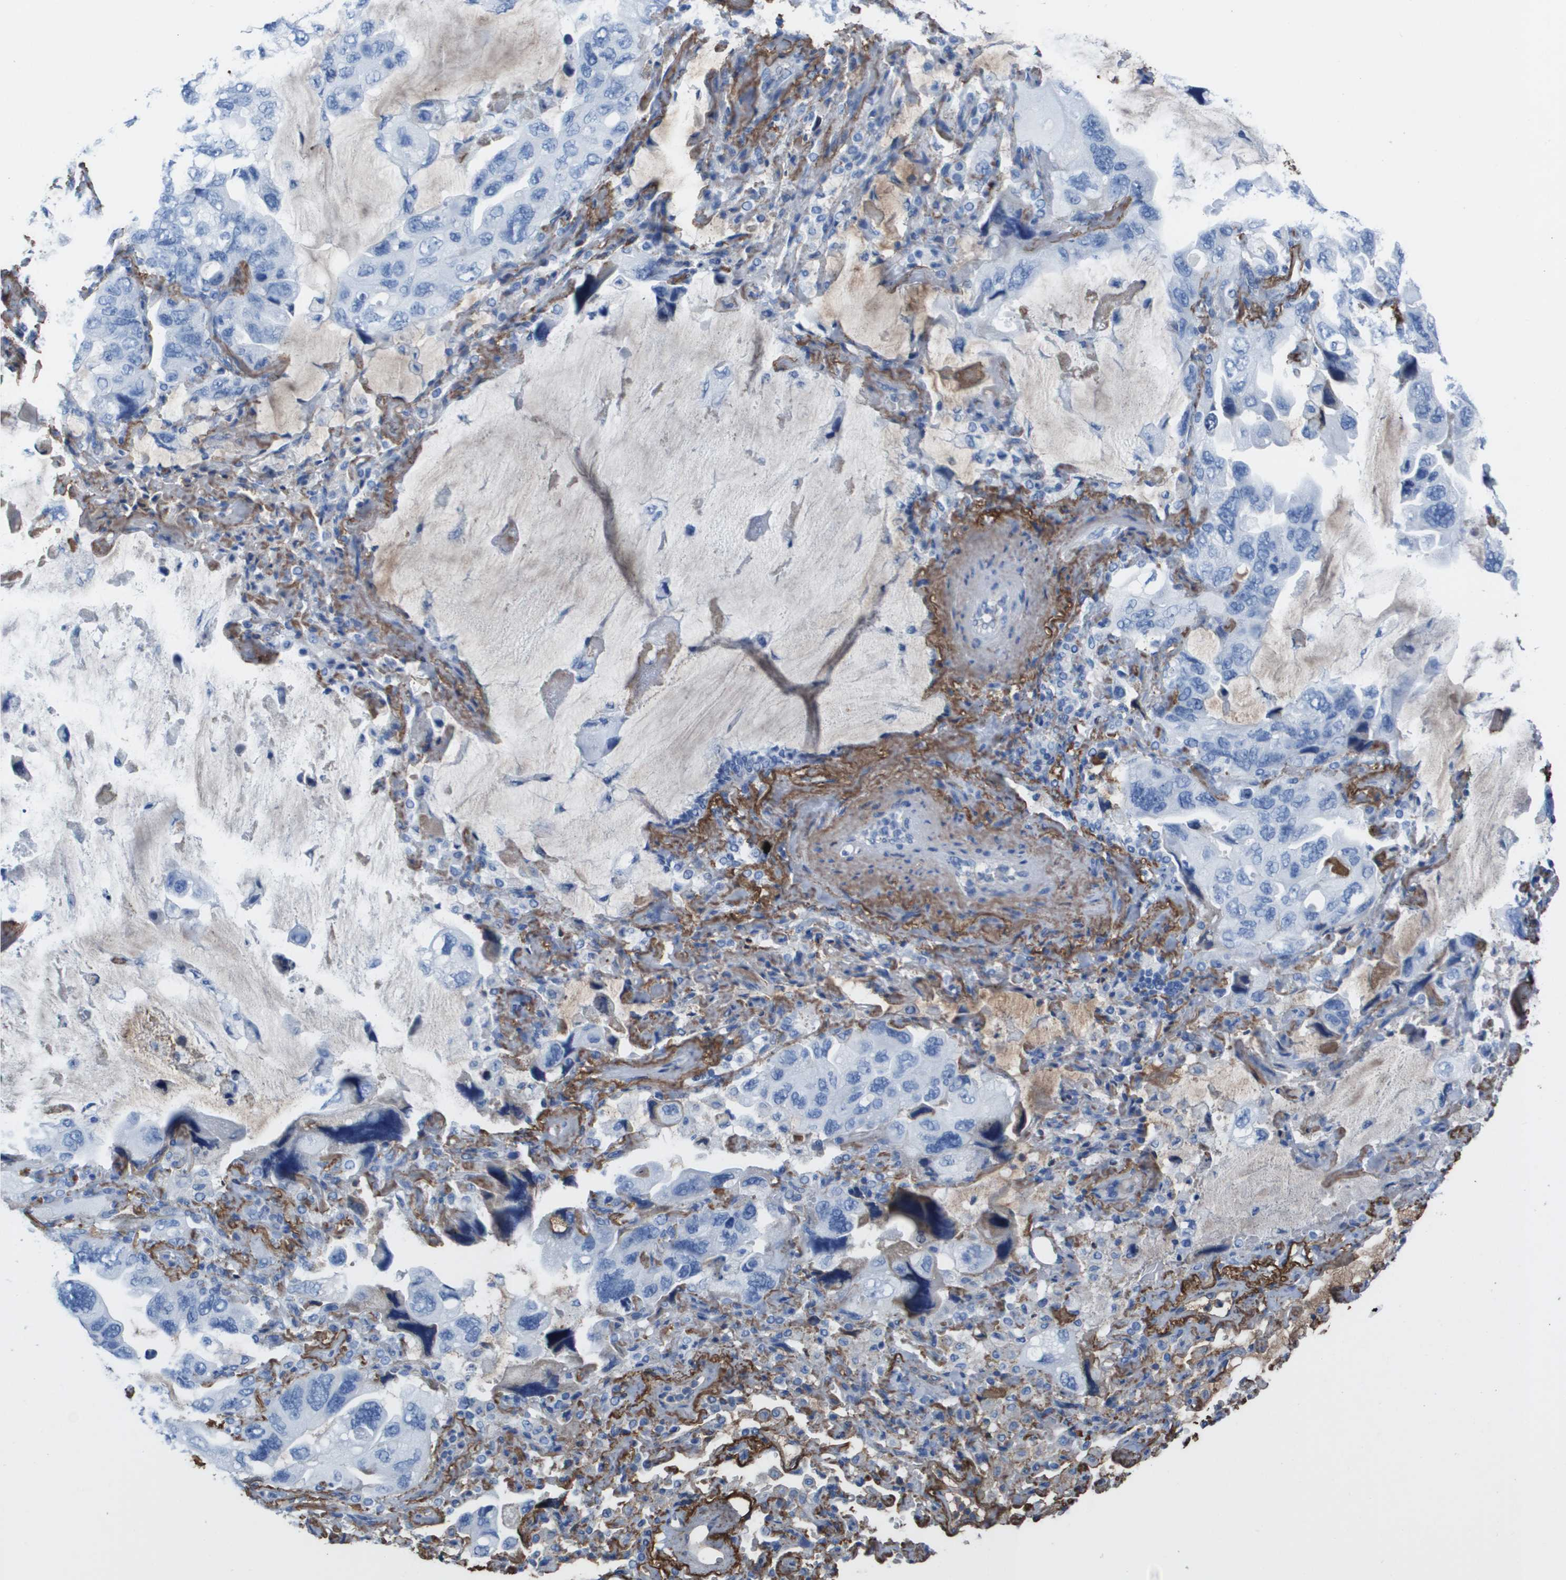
{"staining": {"intensity": "negative", "quantity": "none", "location": "none"}, "tissue": "lung cancer", "cell_type": "Tumor cells", "image_type": "cancer", "snomed": [{"axis": "morphology", "description": "Squamous cell carcinoma, NOS"}, {"axis": "topography", "description": "Lung"}], "caption": "There is no significant positivity in tumor cells of squamous cell carcinoma (lung).", "gene": "VTN", "patient": {"sex": "female", "age": 73}}